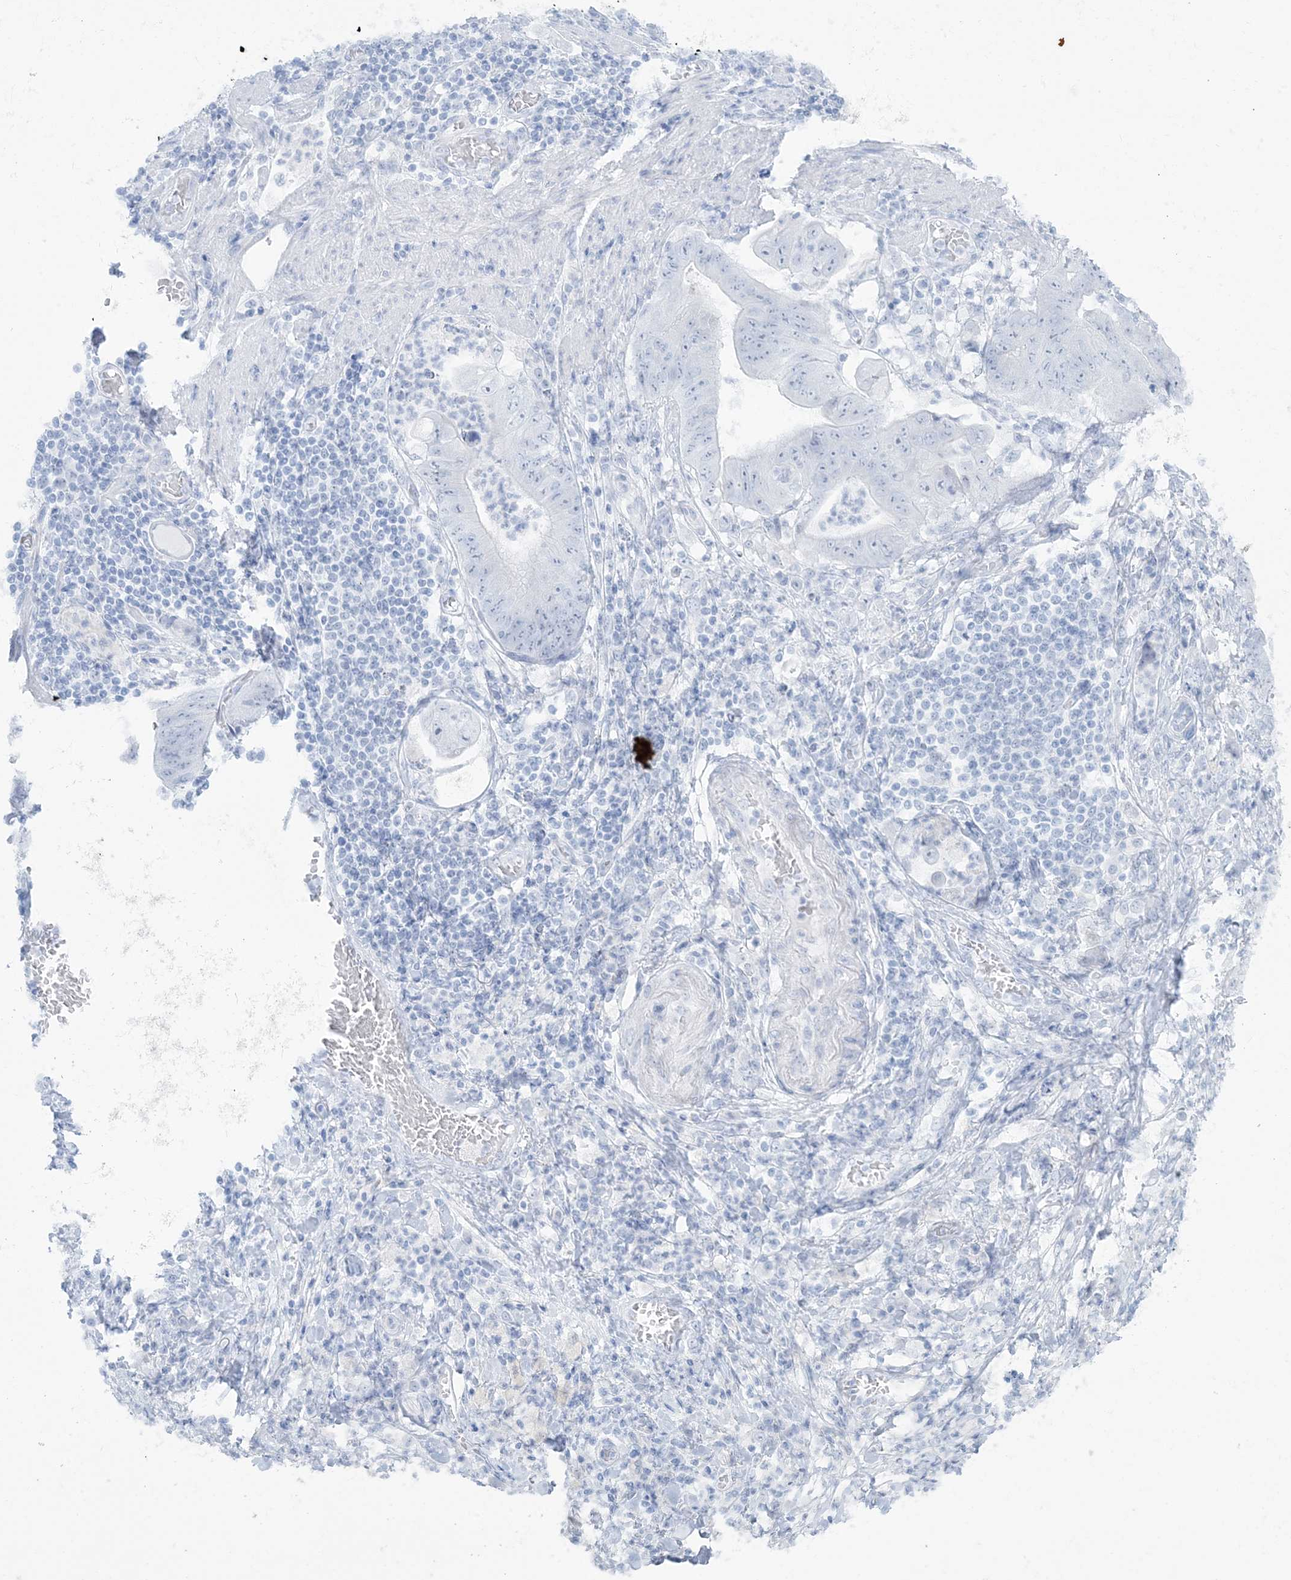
{"staining": {"intensity": "negative", "quantity": "none", "location": "none"}, "tissue": "stomach cancer", "cell_type": "Tumor cells", "image_type": "cancer", "snomed": [{"axis": "morphology", "description": "Adenocarcinoma, NOS"}, {"axis": "topography", "description": "Stomach"}], "caption": "High magnification brightfield microscopy of stomach cancer stained with DAB (brown) and counterstained with hematoxylin (blue): tumor cells show no significant expression.", "gene": "AGXT", "patient": {"sex": "female", "age": 73}}